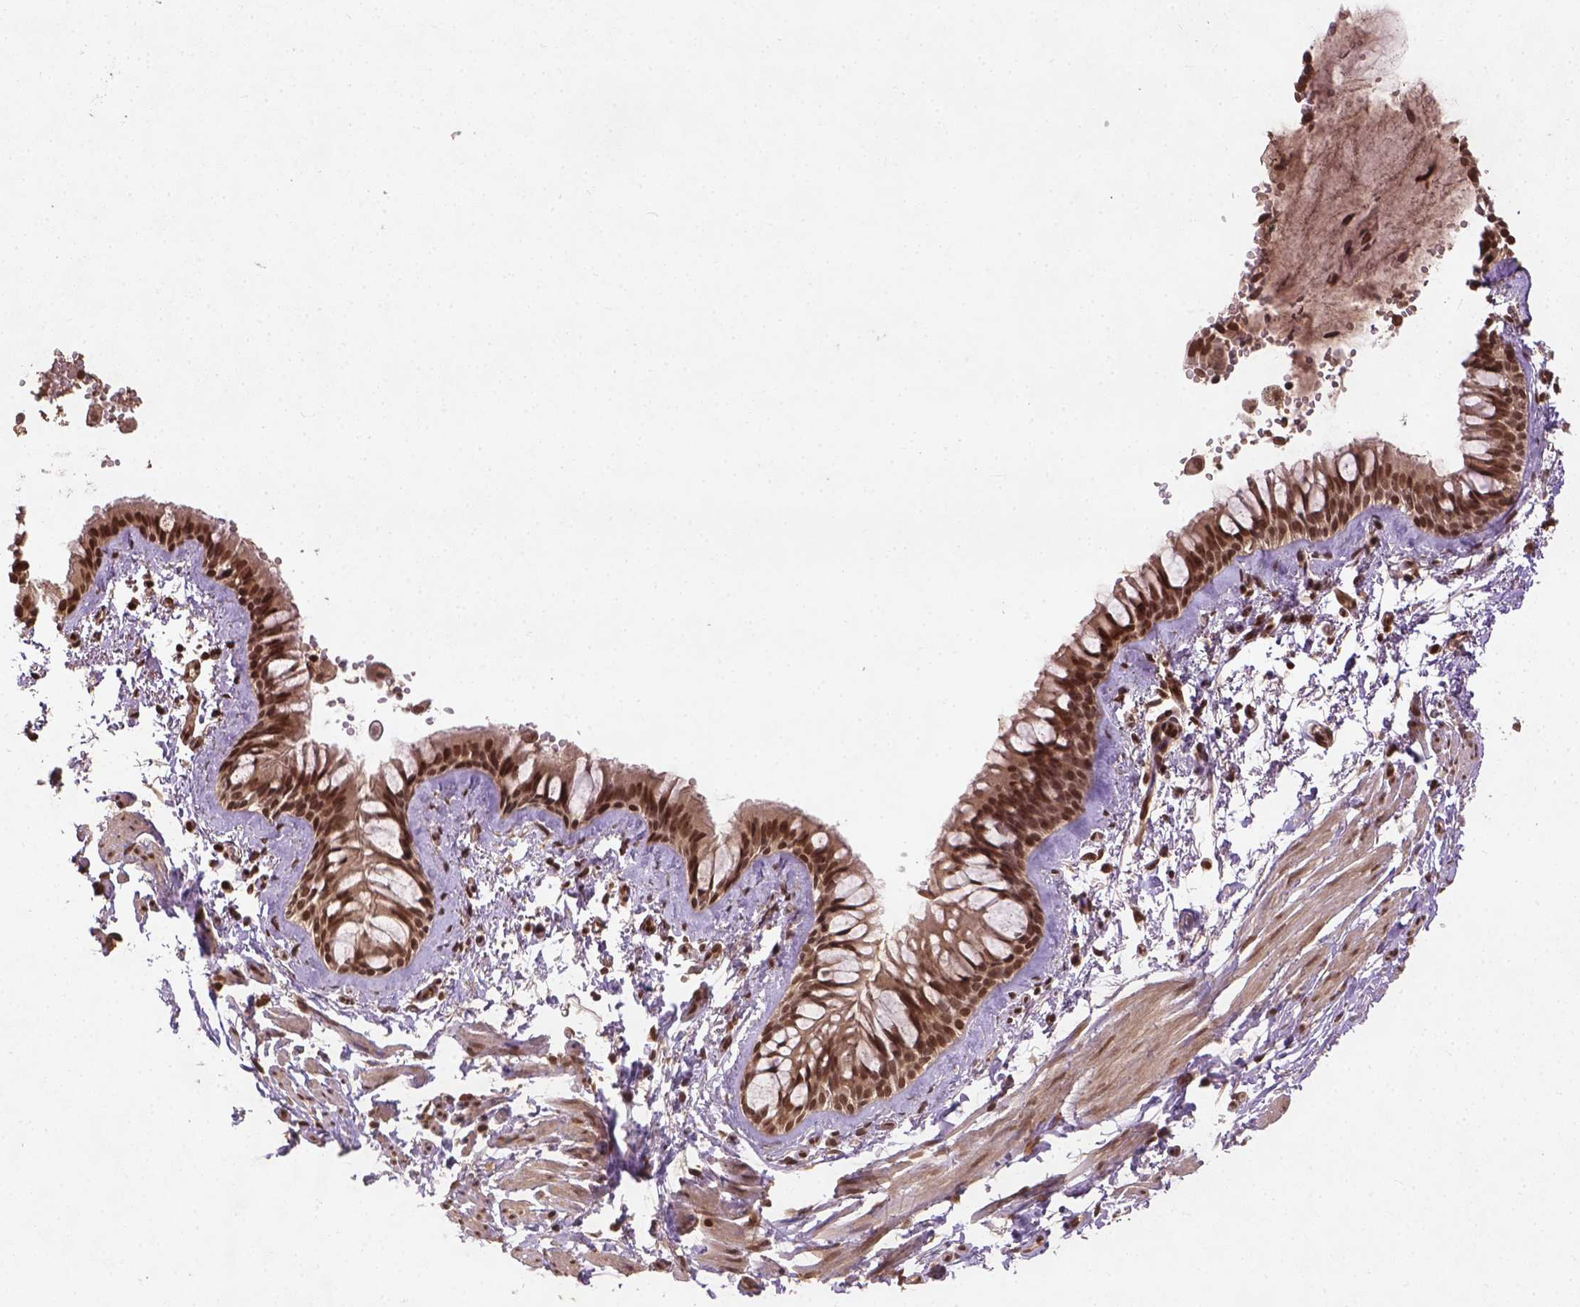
{"staining": {"intensity": "moderate", "quantity": ">75%", "location": "nuclear"}, "tissue": "bronchus", "cell_type": "Respiratory epithelial cells", "image_type": "normal", "snomed": [{"axis": "morphology", "description": "Normal tissue, NOS"}, {"axis": "topography", "description": "Bronchus"}], "caption": "An image of bronchus stained for a protein shows moderate nuclear brown staining in respiratory epithelial cells. (Brightfield microscopy of DAB IHC at high magnification).", "gene": "BANF1", "patient": {"sex": "female", "age": 59}}